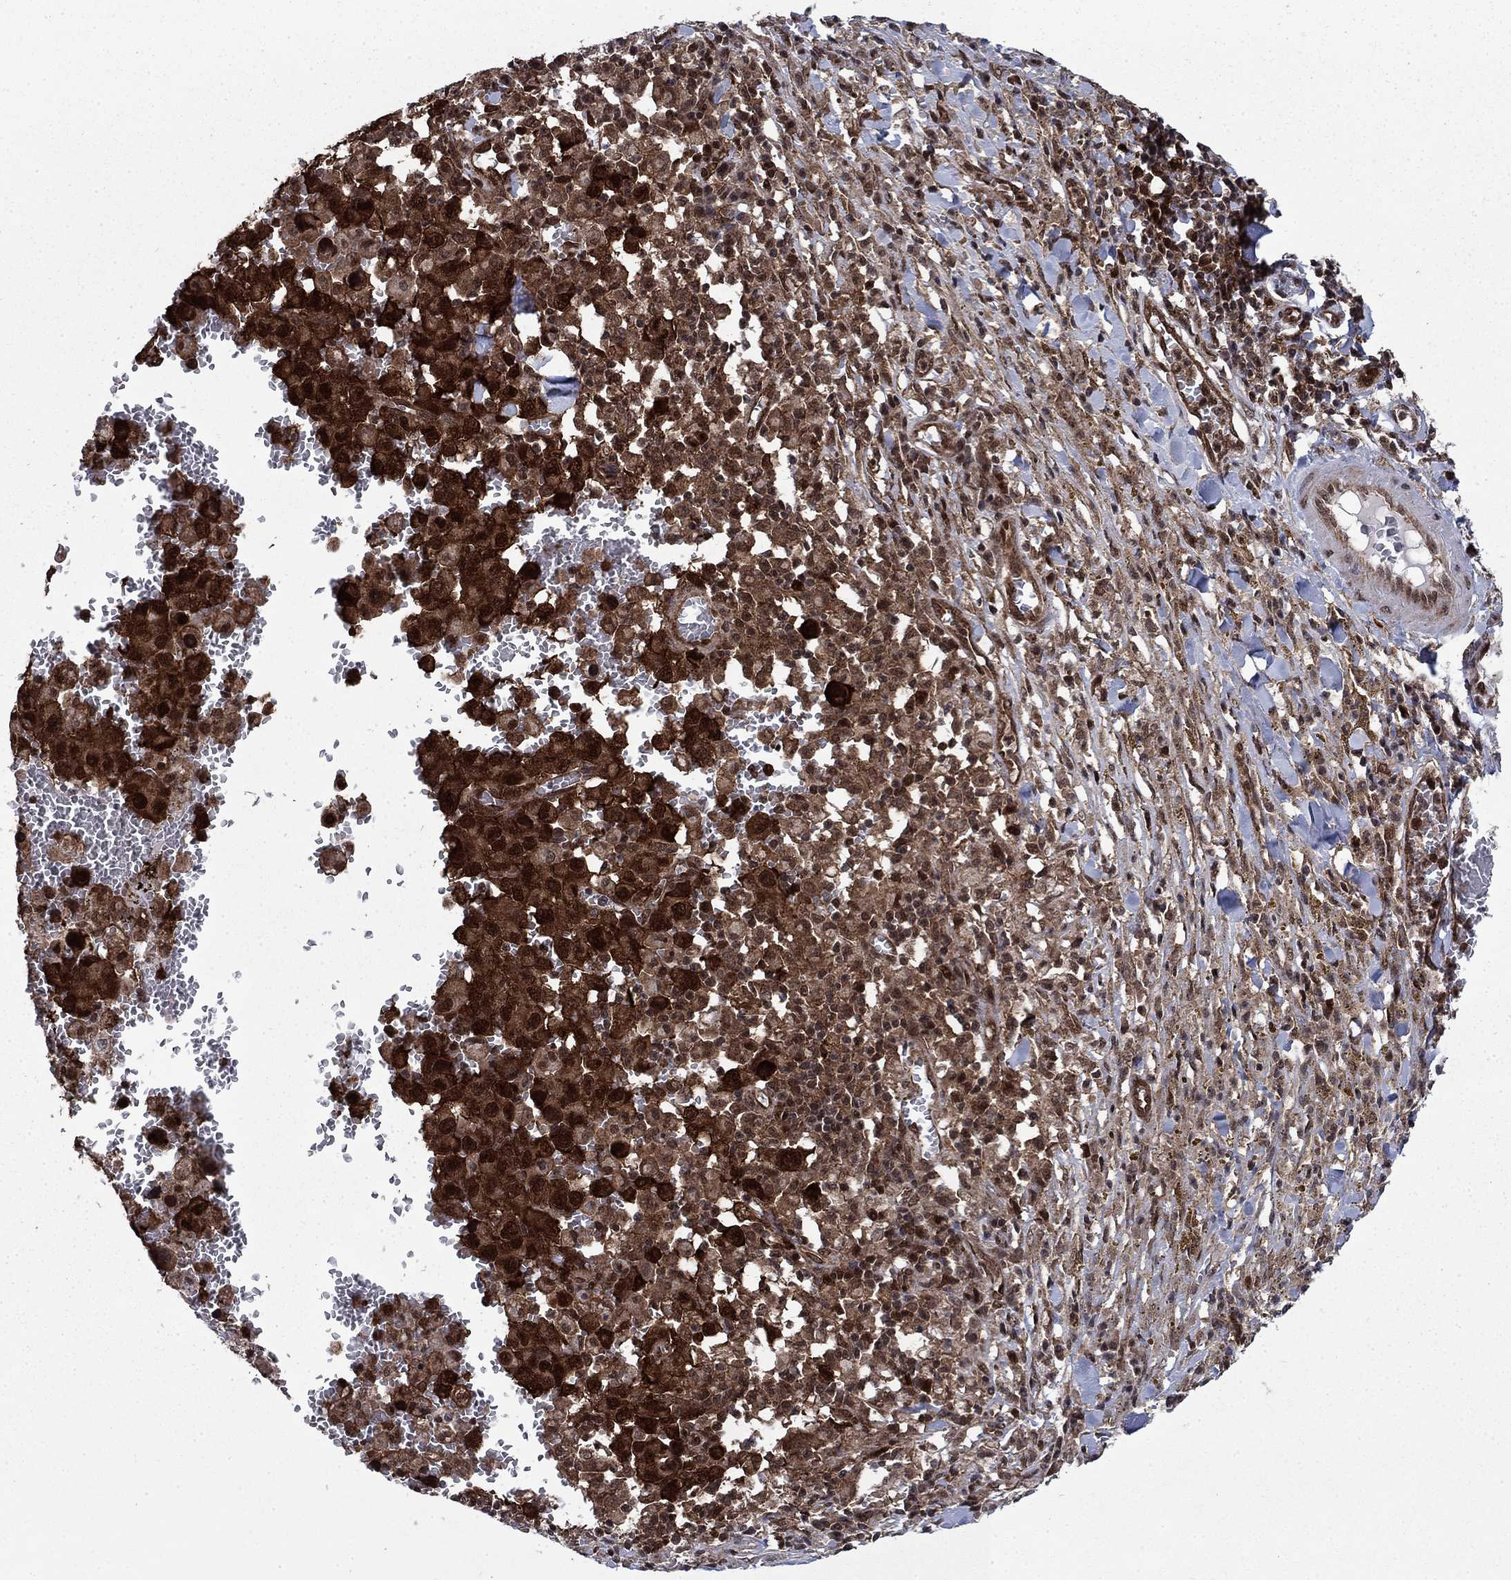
{"staining": {"intensity": "strong", "quantity": "25%-75%", "location": "cytoplasmic/membranous,nuclear"}, "tissue": "melanoma", "cell_type": "Tumor cells", "image_type": "cancer", "snomed": [{"axis": "morphology", "description": "Malignant melanoma, NOS"}, {"axis": "topography", "description": "Skin"}], "caption": "Protein staining exhibits strong cytoplasmic/membranous and nuclear expression in approximately 25%-75% of tumor cells in malignant melanoma.", "gene": "DNAJA1", "patient": {"sex": "female", "age": 91}}